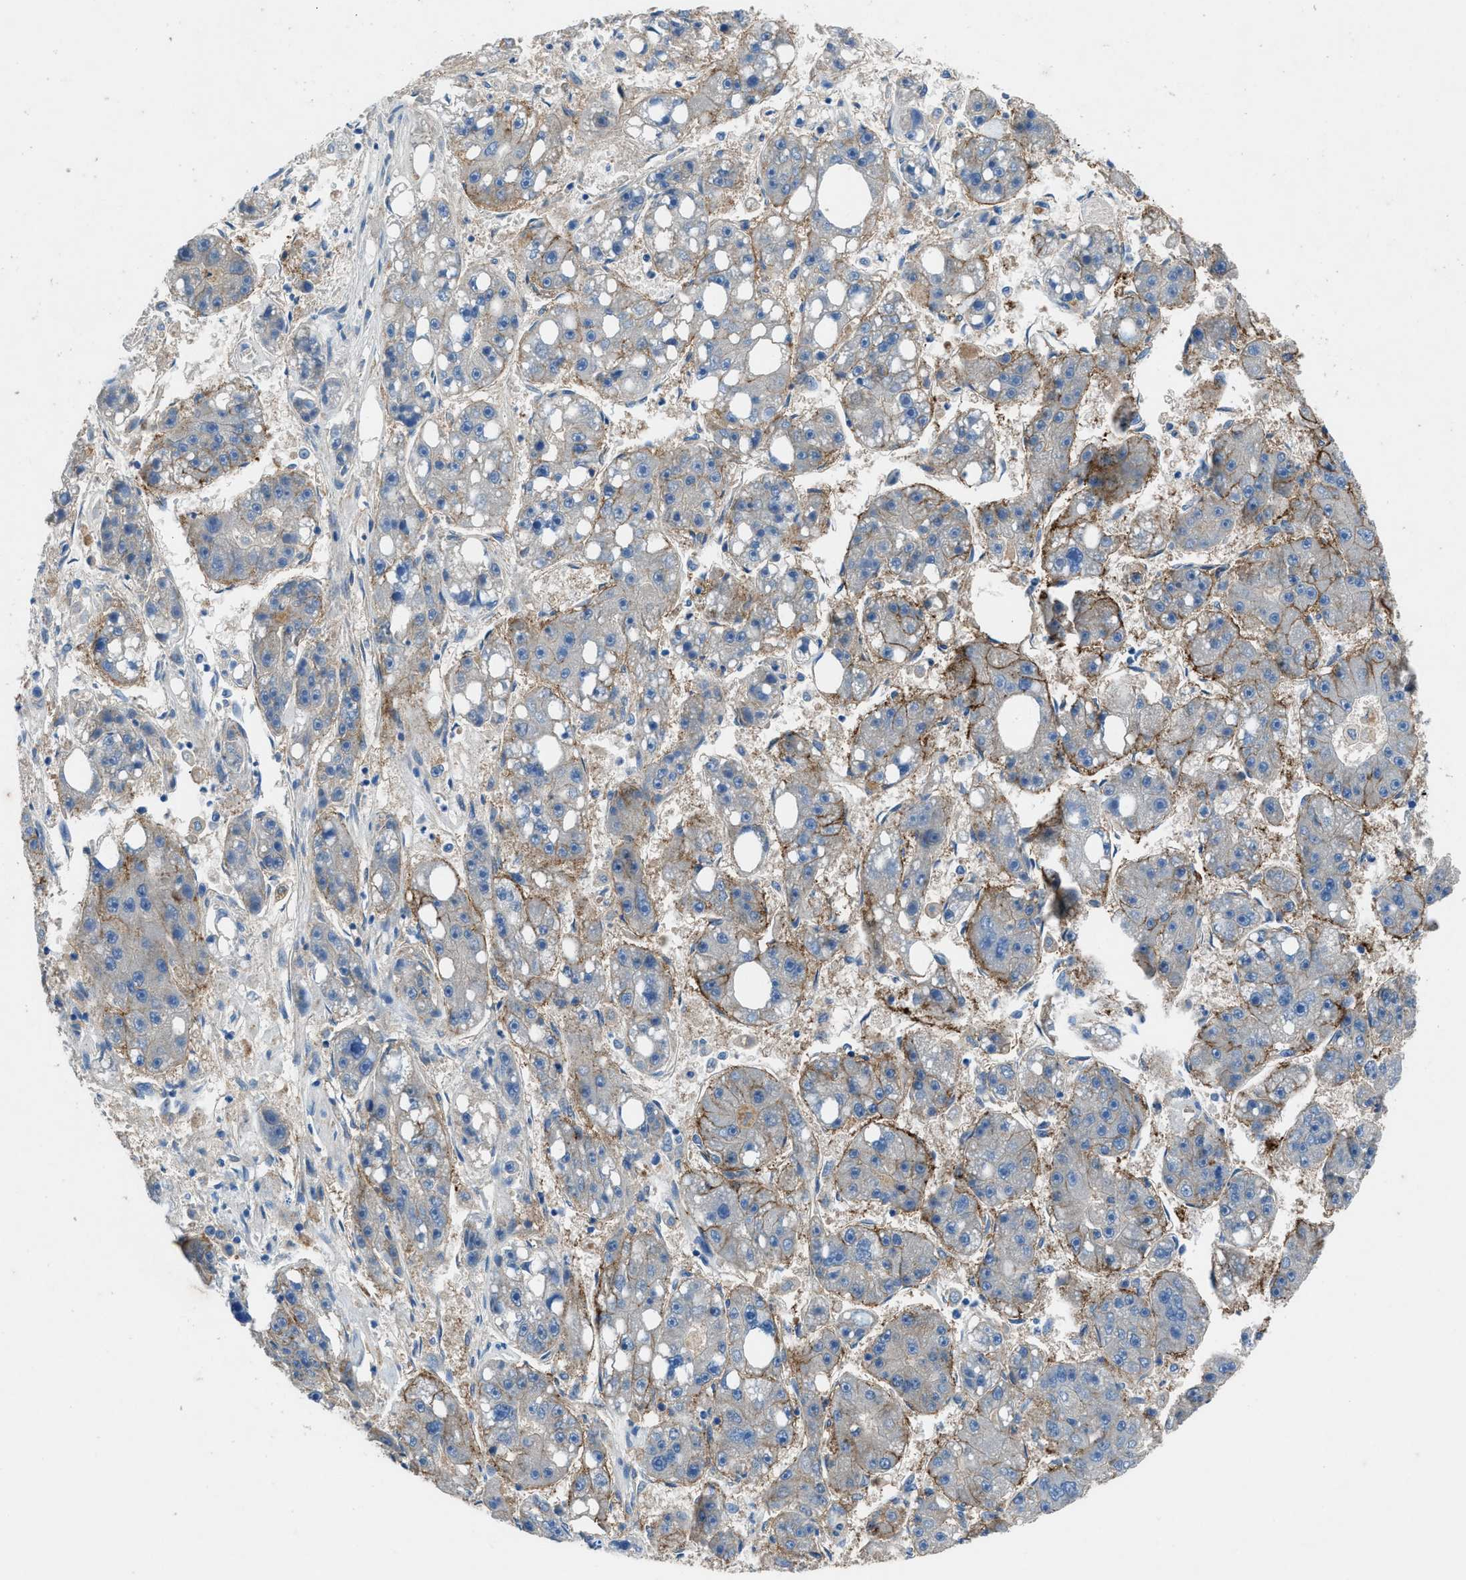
{"staining": {"intensity": "negative", "quantity": "none", "location": "none"}, "tissue": "liver cancer", "cell_type": "Tumor cells", "image_type": "cancer", "snomed": [{"axis": "morphology", "description": "Carcinoma, Hepatocellular, NOS"}, {"axis": "topography", "description": "Liver"}], "caption": "Liver cancer was stained to show a protein in brown. There is no significant staining in tumor cells. Brightfield microscopy of immunohistochemistry (IHC) stained with DAB (brown) and hematoxylin (blue), captured at high magnification.", "gene": "PTGFRN", "patient": {"sex": "female", "age": 61}}